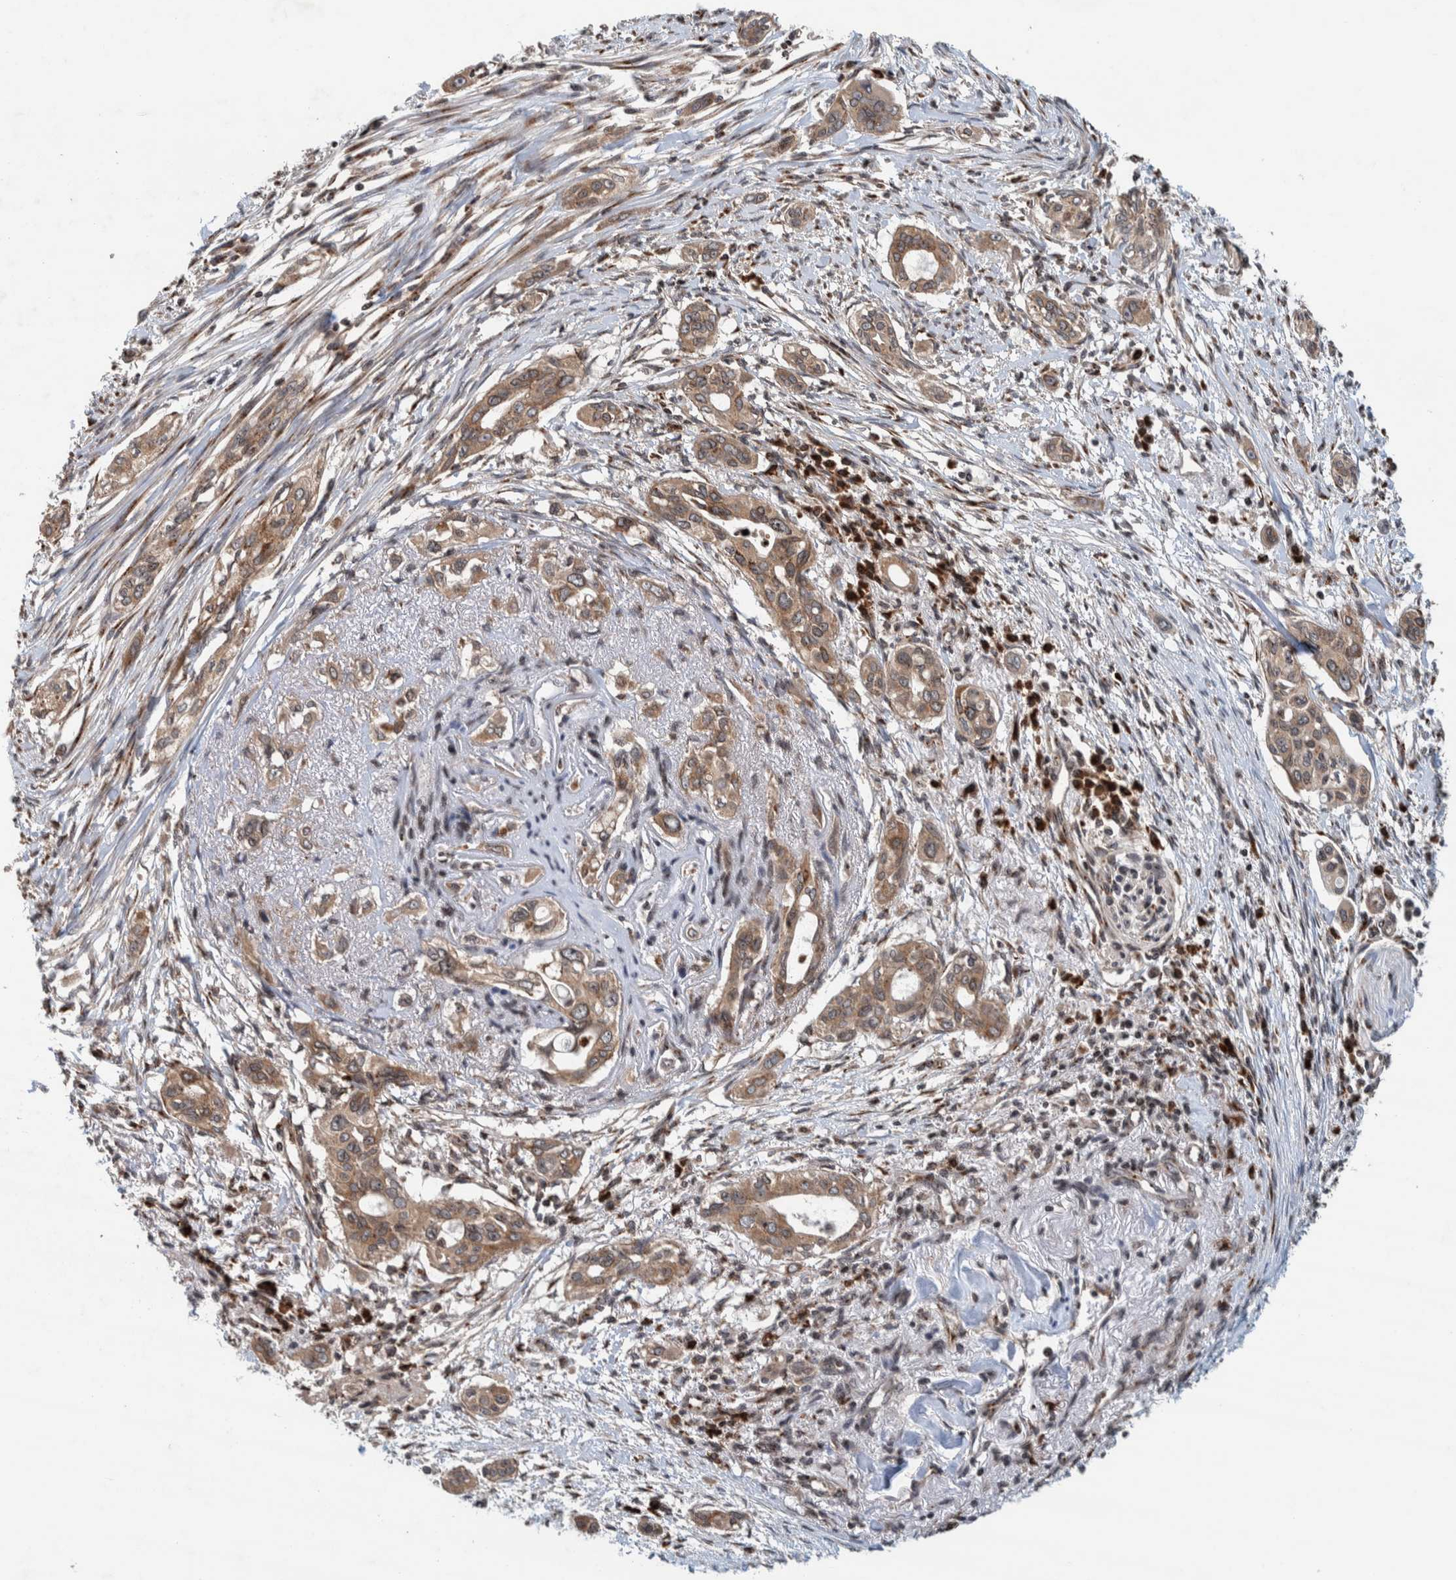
{"staining": {"intensity": "weak", "quantity": ">75%", "location": "cytoplasmic/membranous"}, "tissue": "pancreatic cancer", "cell_type": "Tumor cells", "image_type": "cancer", "snomed": [{"axis": "morphology", "description": "Adenocarcinoma, NOS"}, {"axis": "topography", "description": "Pancreas"}], "caption": "High-power microscopy captured an IHC image of pancreatic adenocarcinoma, revealing weak cytoplasmic/membranous expression in approximately >75% of tumor cells.", "gene": "CCDC182", "patient": {"sex": "female", "age": 60}}